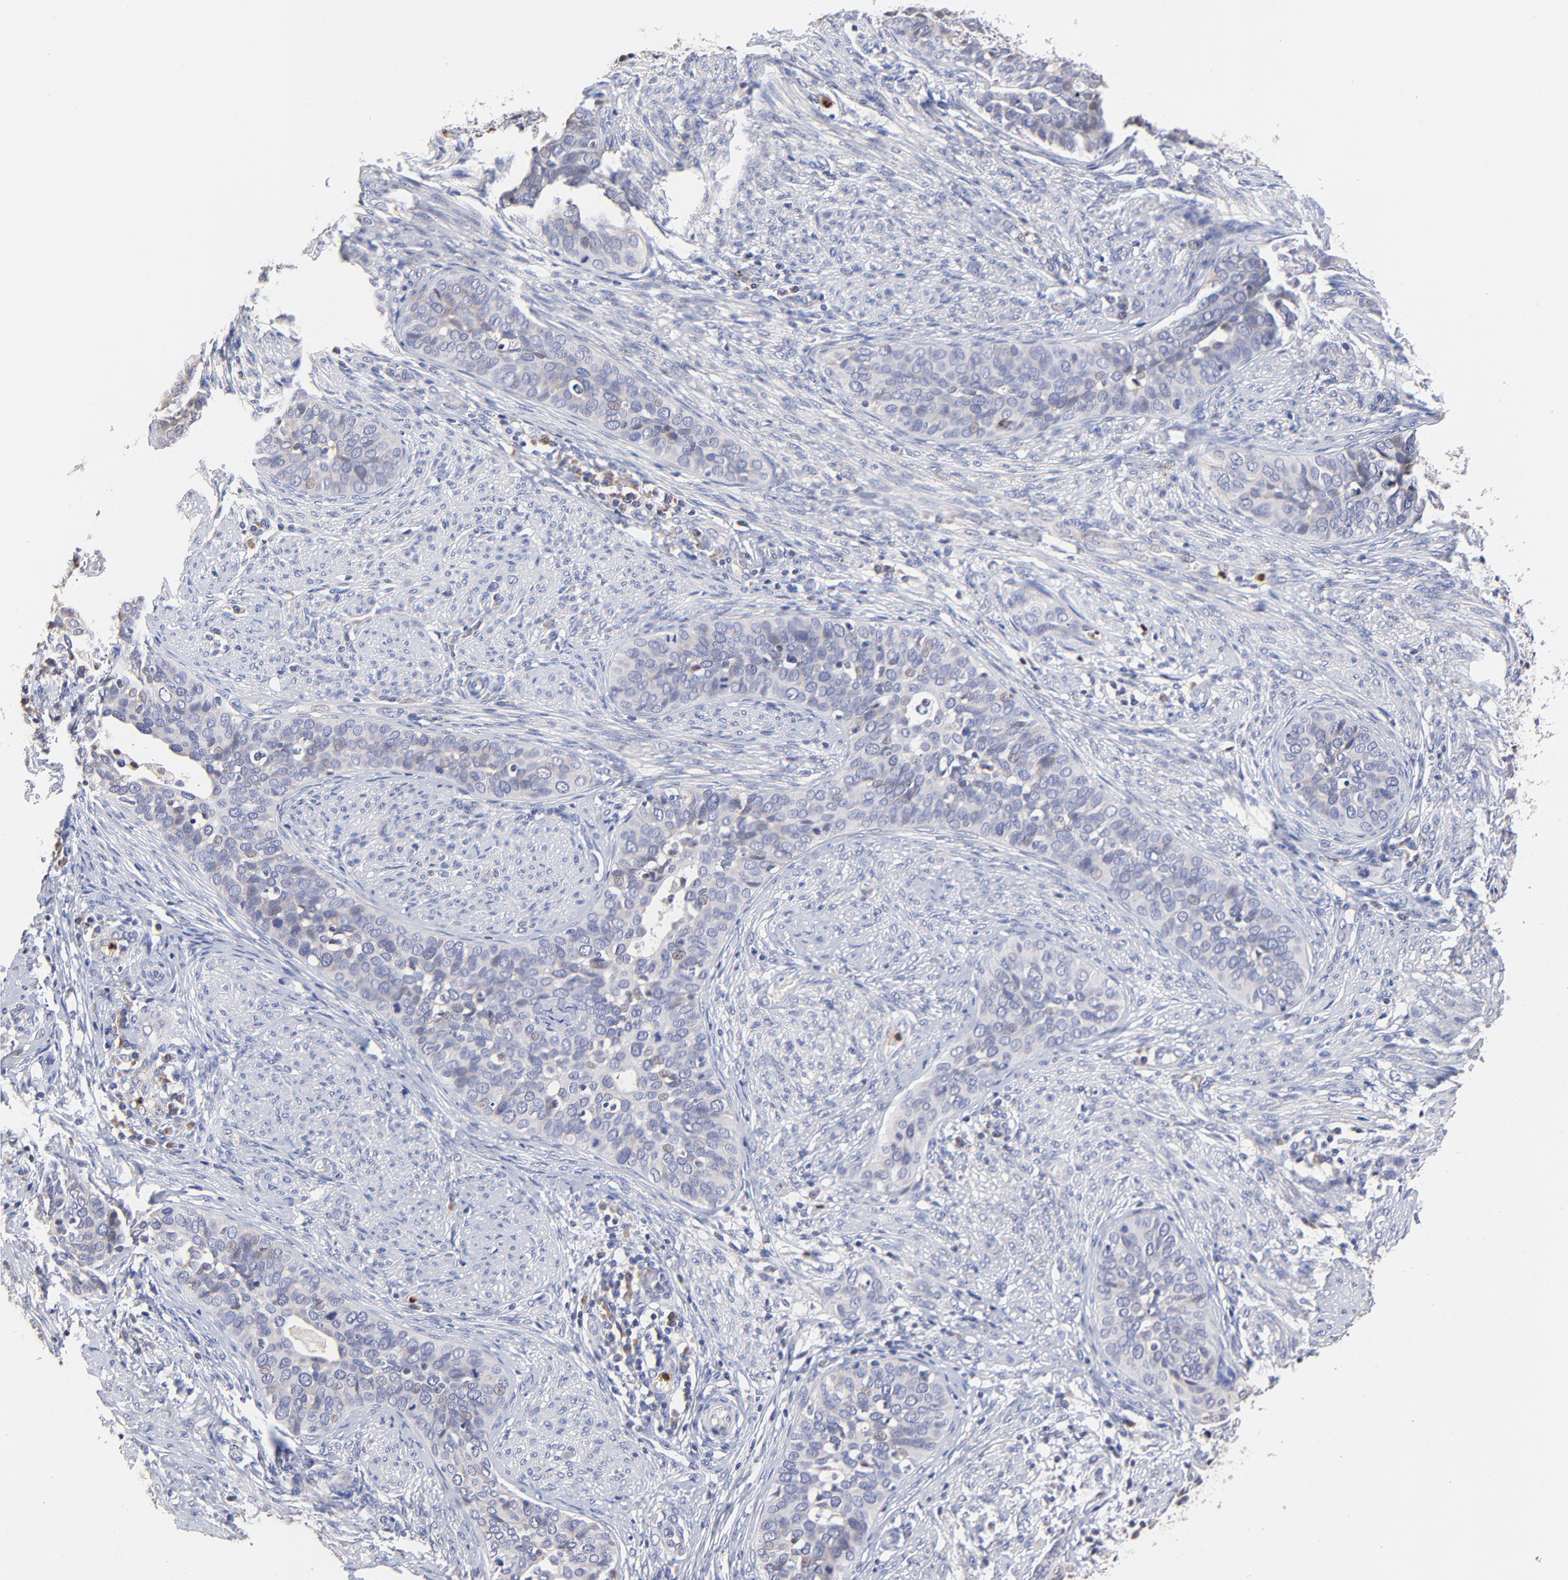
{"staining": {"intensity": "weak", "quantity": "<25%", "location": "cytoplasmic/membranous,nuclear"}, "tissue": "cervical cancer", "cell_type": "Tumor cells", "image_type": "cancer", "snomed": [{"axis": "morphology", "description": "Squamous cell carcinoma, NOS"}, {"axis": "topography", "description": "Cervix"}], "caption": "This is a micrograph of IHC staining of cervical squamous cell carcinoma, which shows no expression in tumor cells. Brightfield microscopy of IHC stained with DAB (3,3'-diaminobenzidine) (brown) and hematoxylin (blue), captured at high magnification.", "gene": "BBOF1", "patient": {"sex": "female", "age": 31}}